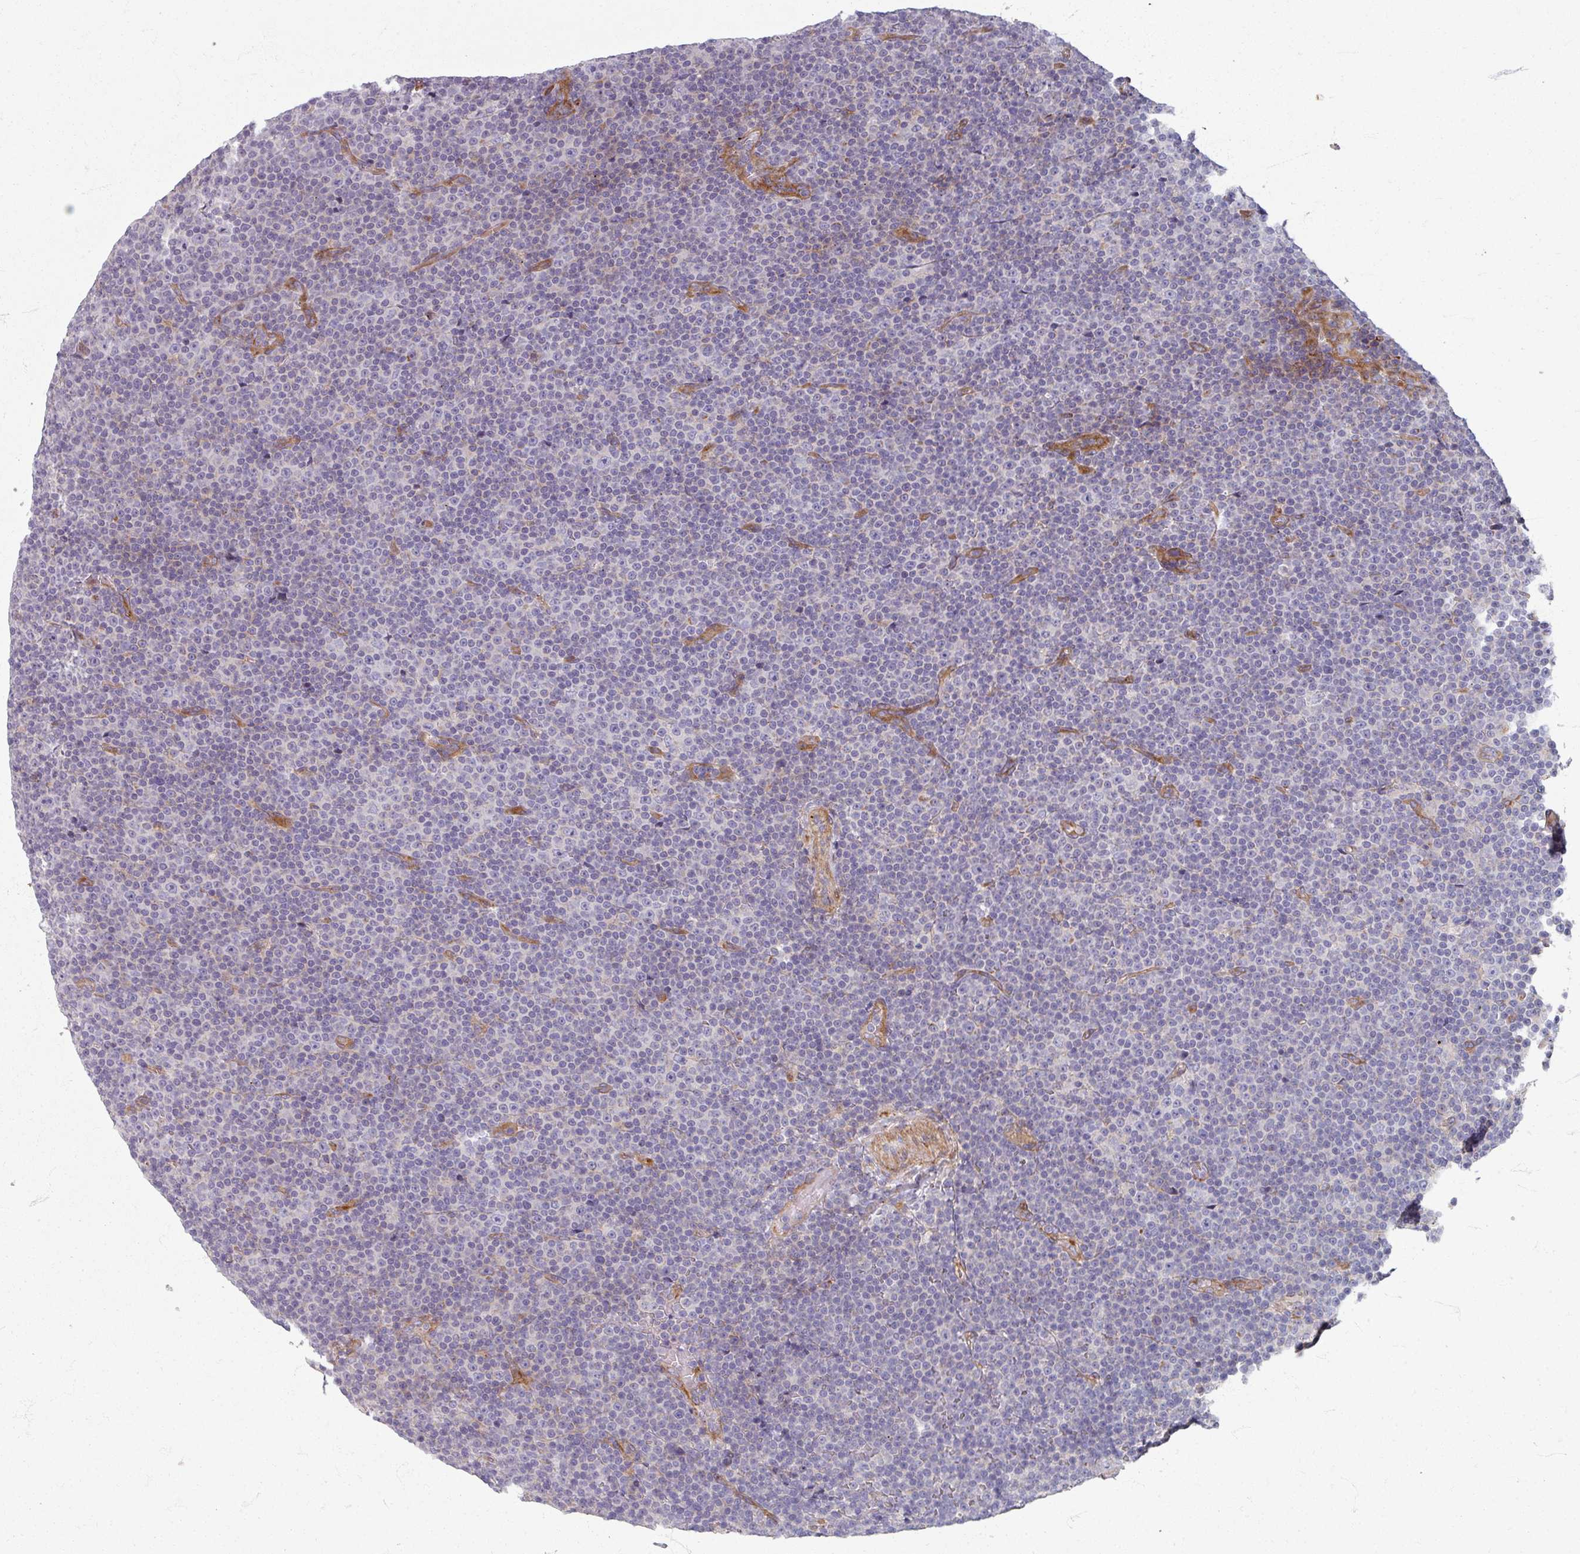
{"staining": {"intensity": "negative", "quantity": "none", "location": "none"}, "tissue": "lymphoma", "cell_type": "Tumor cells", "image_type": "cancer", "snomed": [{"axis": "morphology", "description": "Malignant lymphoma, non-Hodgkin's type, Low grade"}, {"axis": "topography", "description": "Lymph node"}], "caption": "IHC of lymphoma exhibits no expression in tumor cells.", "gene": "GABARAPL1", "patient": {"sex": "female", "age": 67}}